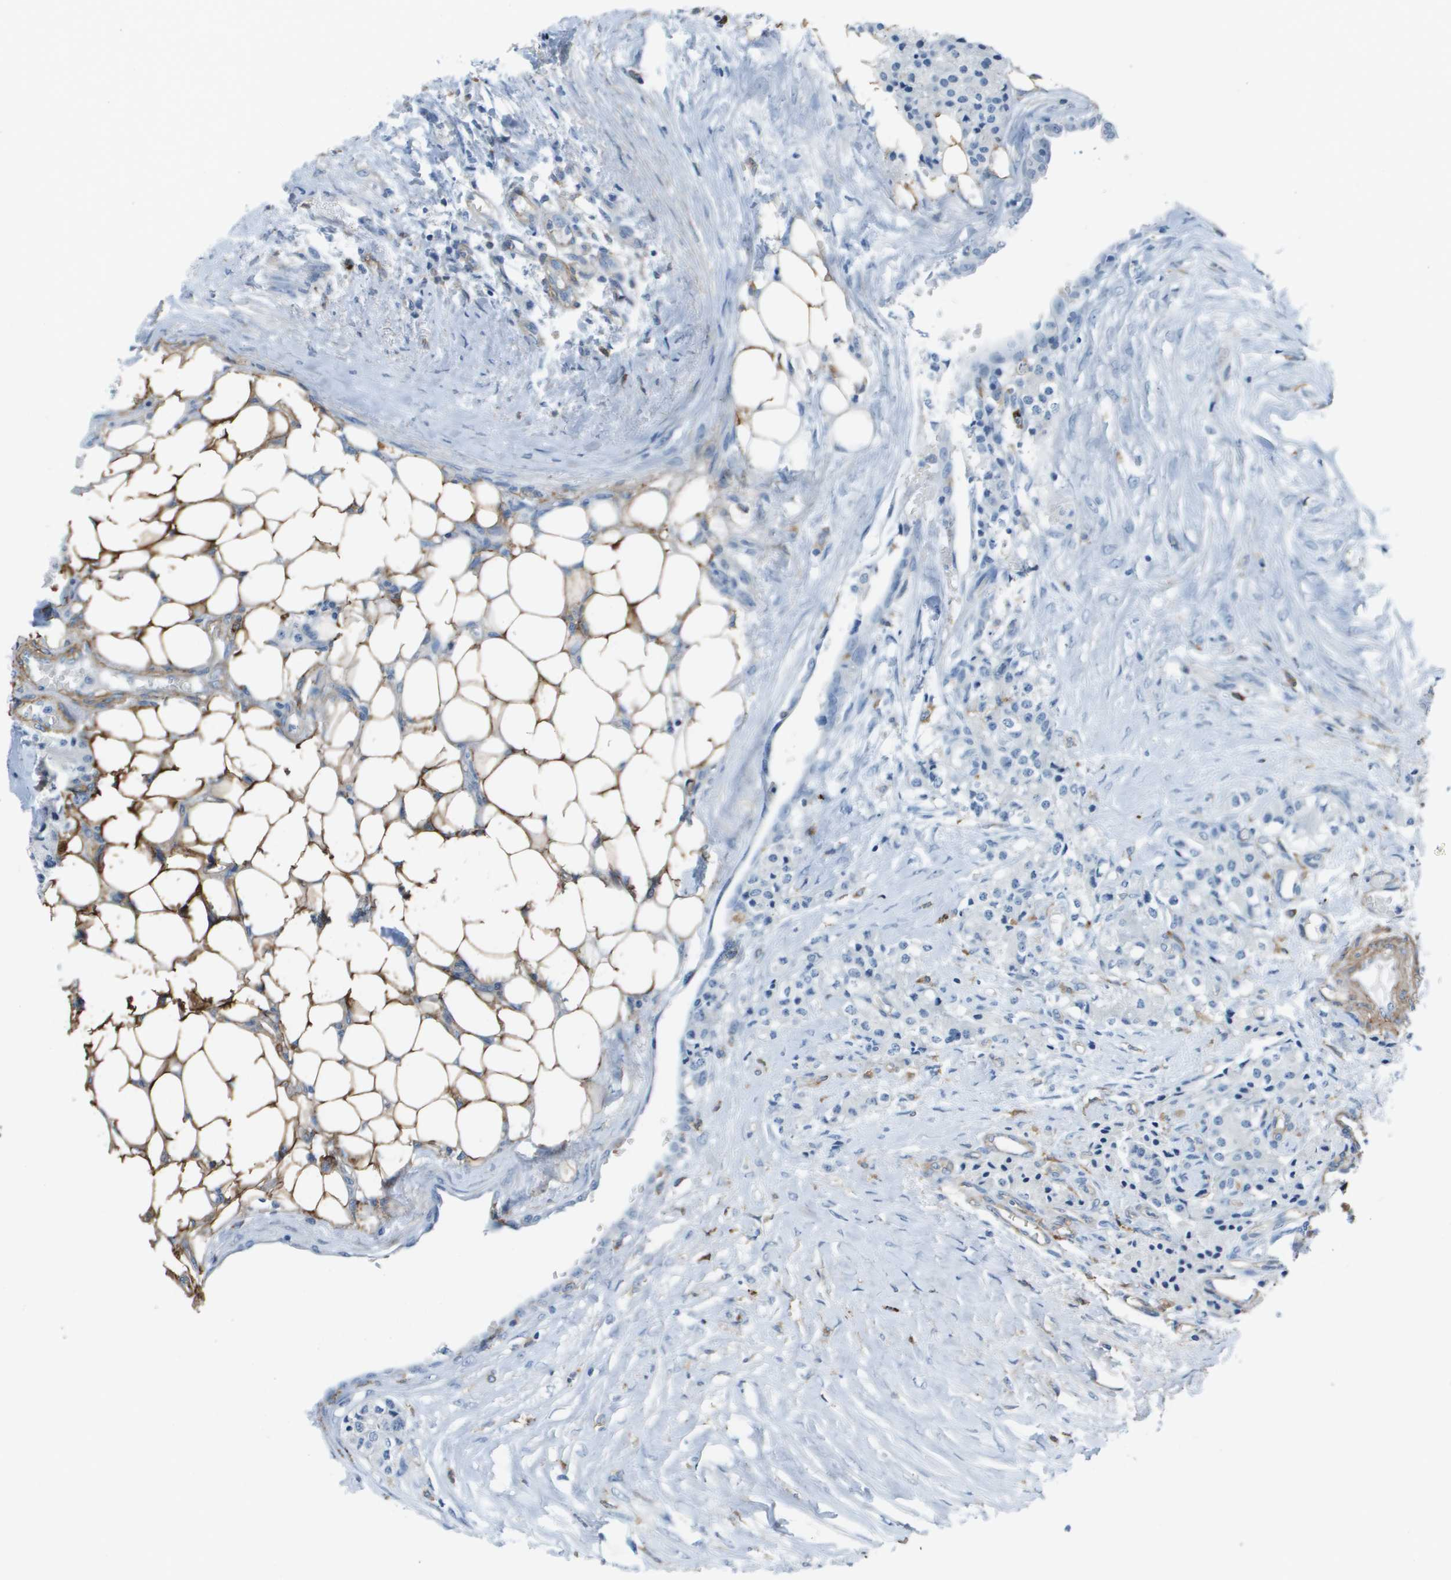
{"staining": {"intensity": "negative", "quantity": "none", "location": "none"}, "tissue": "carcinoid", "cell_type": "Tumor cells", "image_type": "cancer", "snomed": [{"axis": "morphology", "description": "Carcinoid, malignant, NOS"}, {"axis": "topography", "description": "Colon"}], "caption": "Immunohistochemical staining of carcinoid demonstrates no significant expression in tumor cells.", "gene": "ZBTB43", "patient": {"sex": "female", "age": 52}}